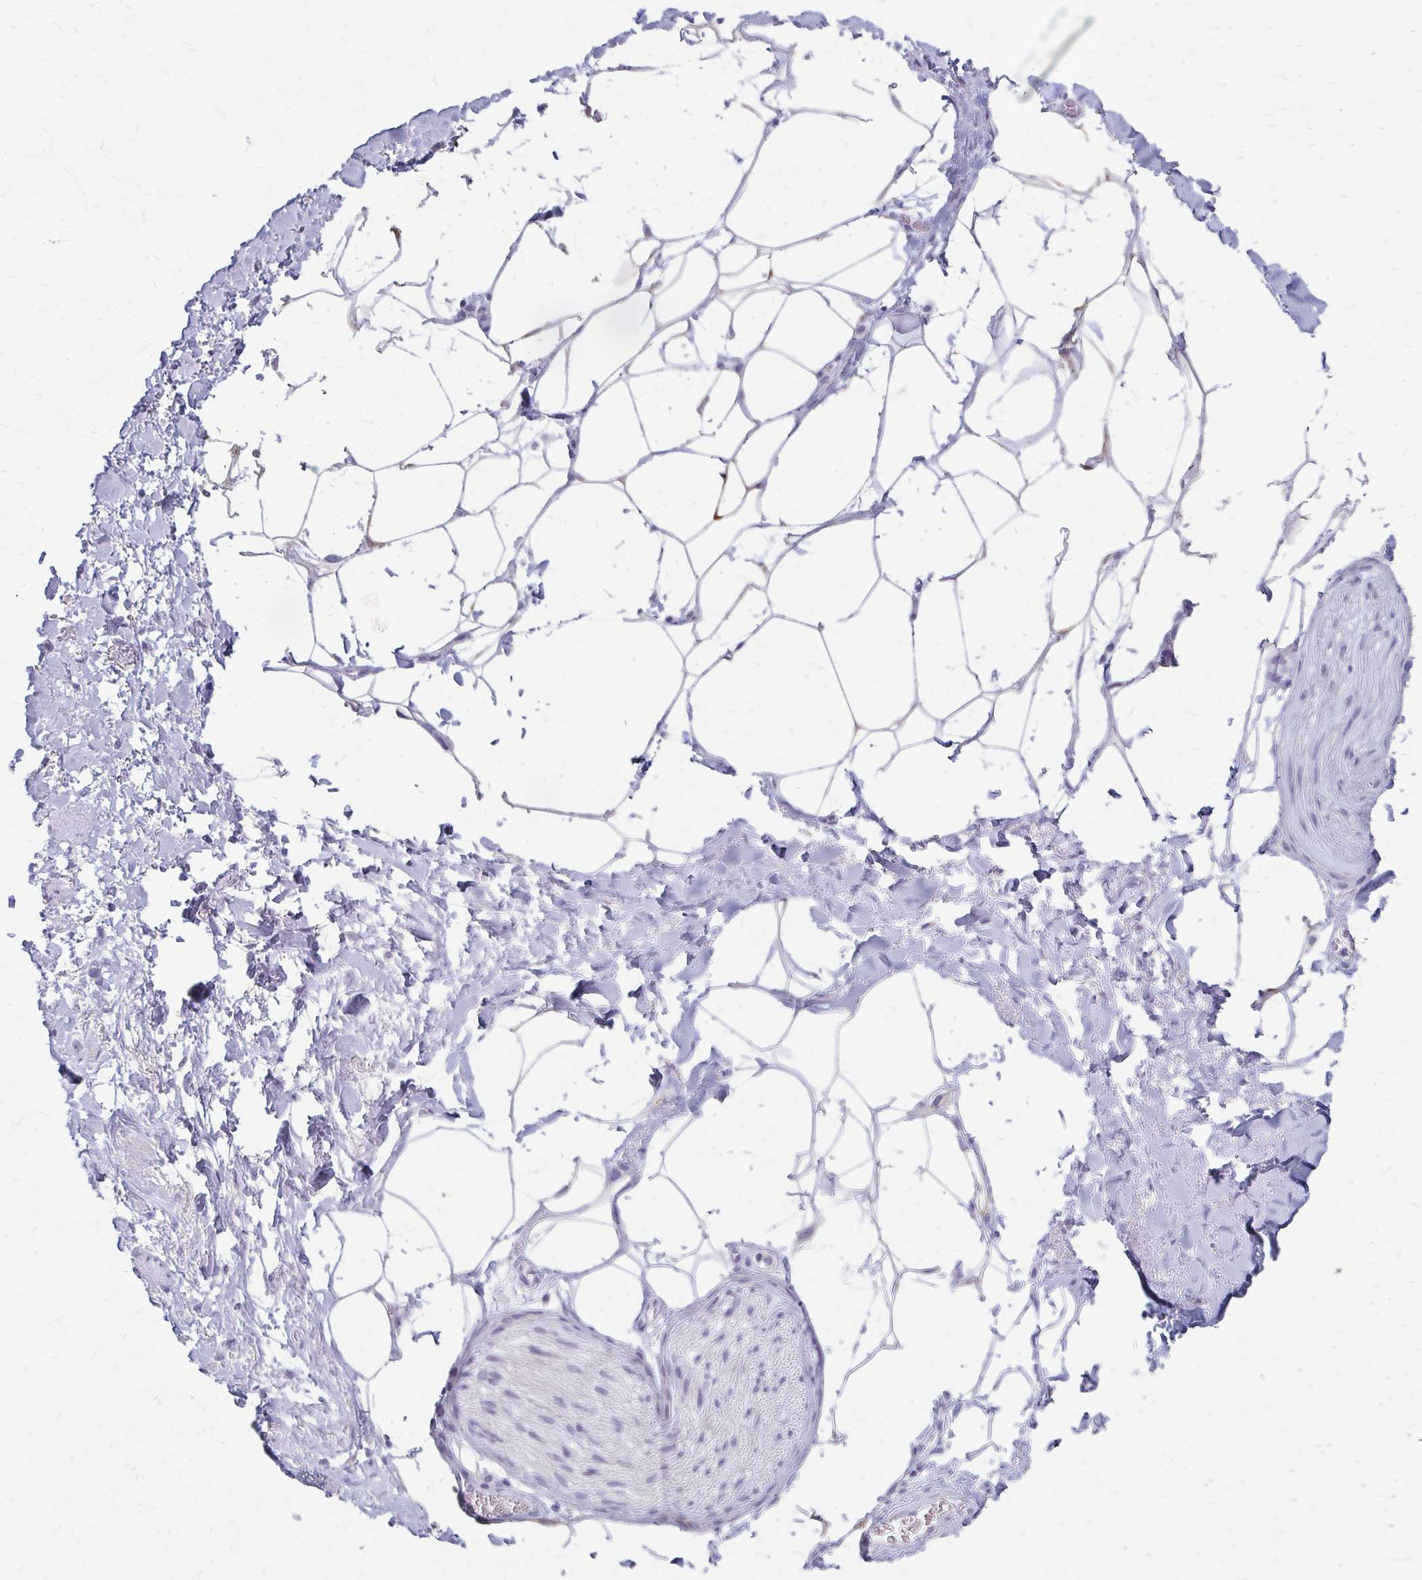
{"staining": {"intensity": "negative", "quantity": "none", "location": "none"}, "tissue": "adipose tissue", "cell_type": "Adipocytes", "image_type": "normal", "snomed": [{"axis": "morphology", "description": "Normal tissue, NOS"}, {"axis": "topography", "description": "Vagina"}, {"axis": "topography", "description": "Peripheral nerve tissue"}], "caption": "This photomicrograph is of unremarkable adipose tissue stained with immunohistochemistry to label a protein in brown with the nuclei are counter-stained blue. There is no positivity in adipocytes.", "gene": "CYB5A", "patient": {"sex": "female", "age": 71}}